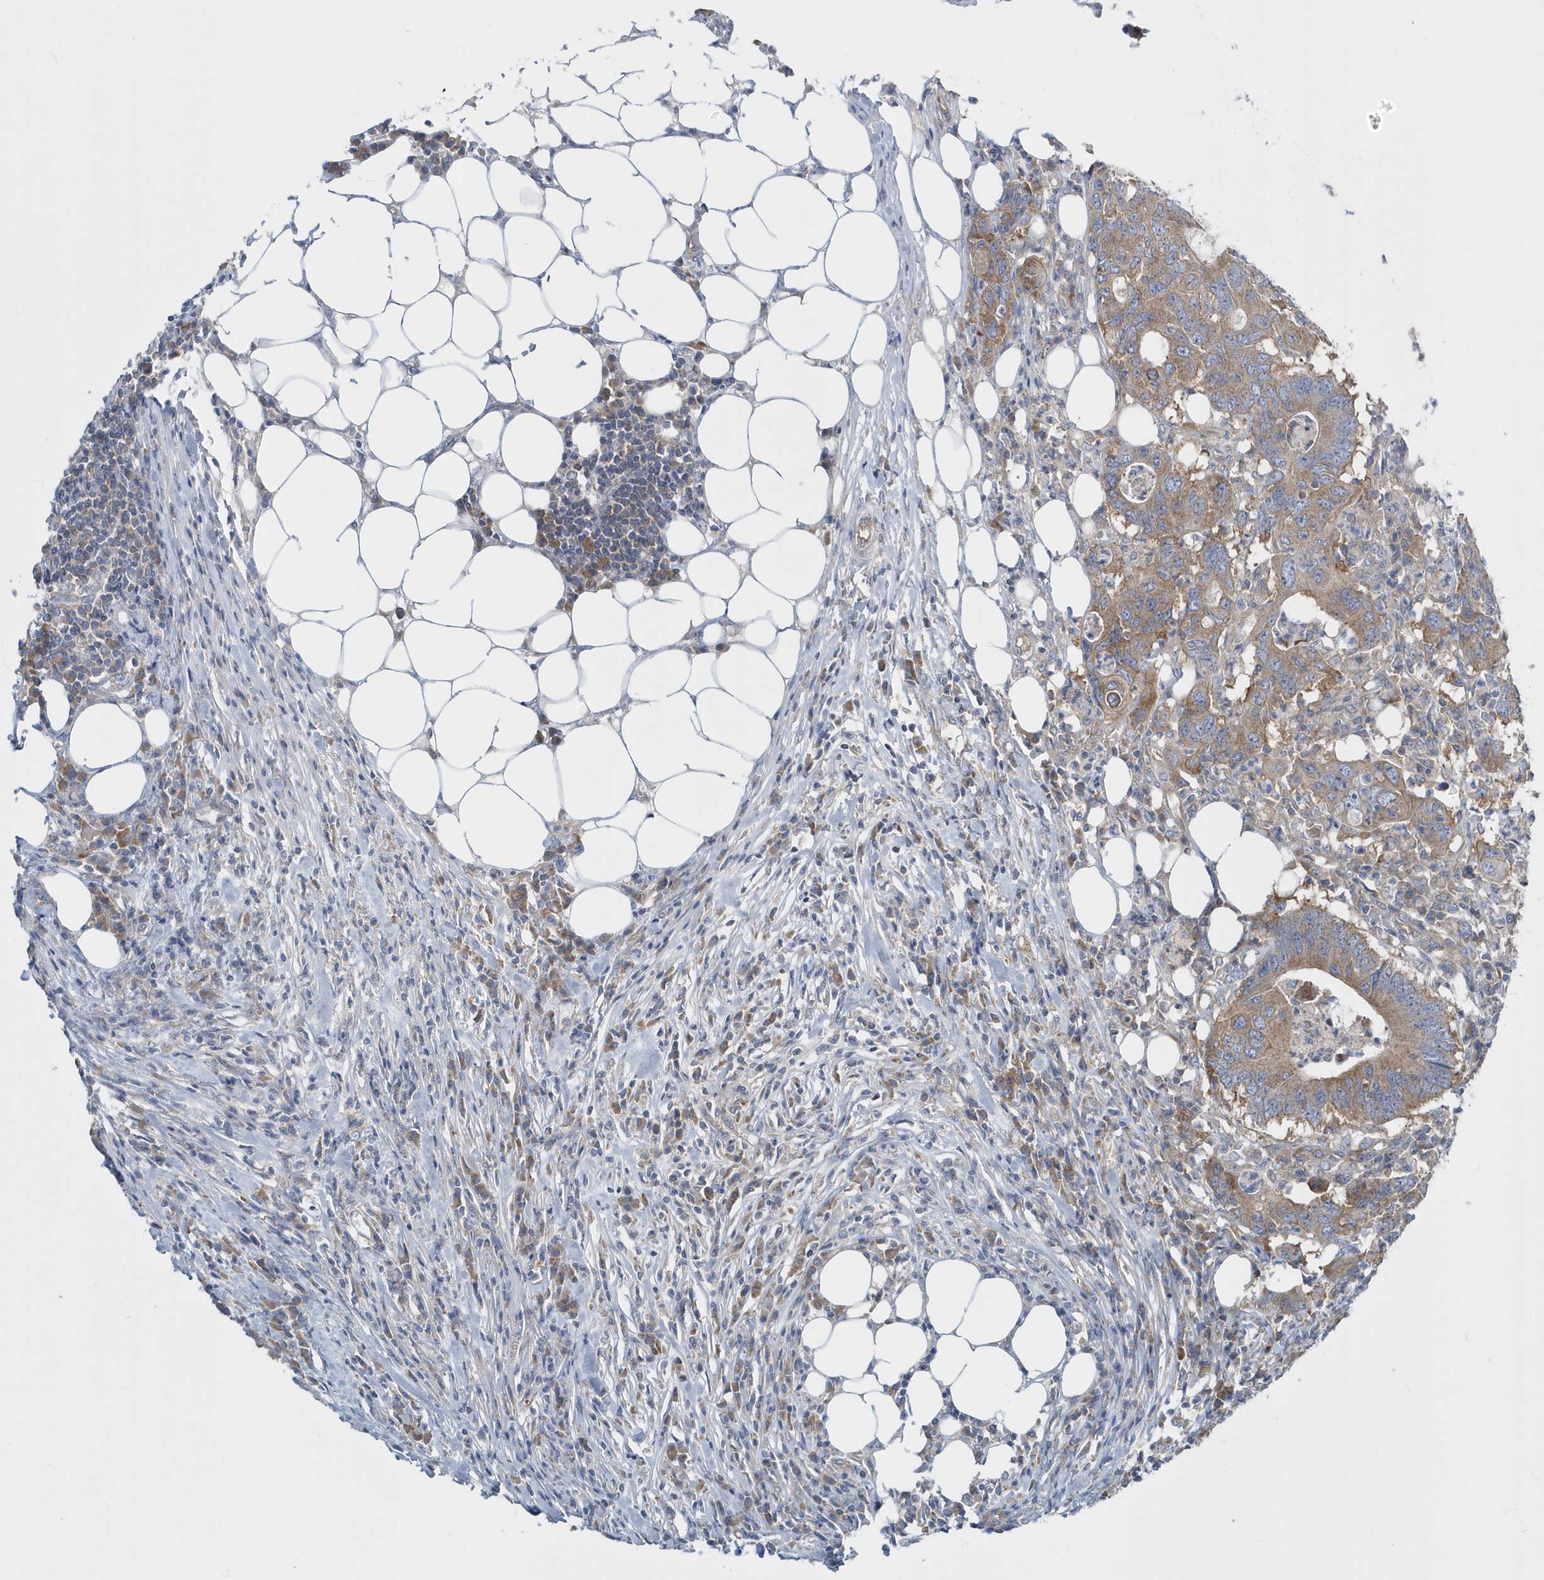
{"staining": {"intensity": "moderate", "quantity": ">75%", "location": "cytoplasmic/membranous"}, "tissue": "colorectal cancer", "cell_type": "Tumor cells", "image_type": "cancer", "snomed": [{"axis": "morphology", "description": "Adenocarcinoma, NOS"}, {"axis": "topography", "description": "Colon"}], "caption": "Moderate cytoplasmic/membranous positivity is present in approximately >75% of tumor cells in adenocarcinoma (colorectal).", "gene": "EIF3C", "patient": {"sex": "male", "age": 71}}